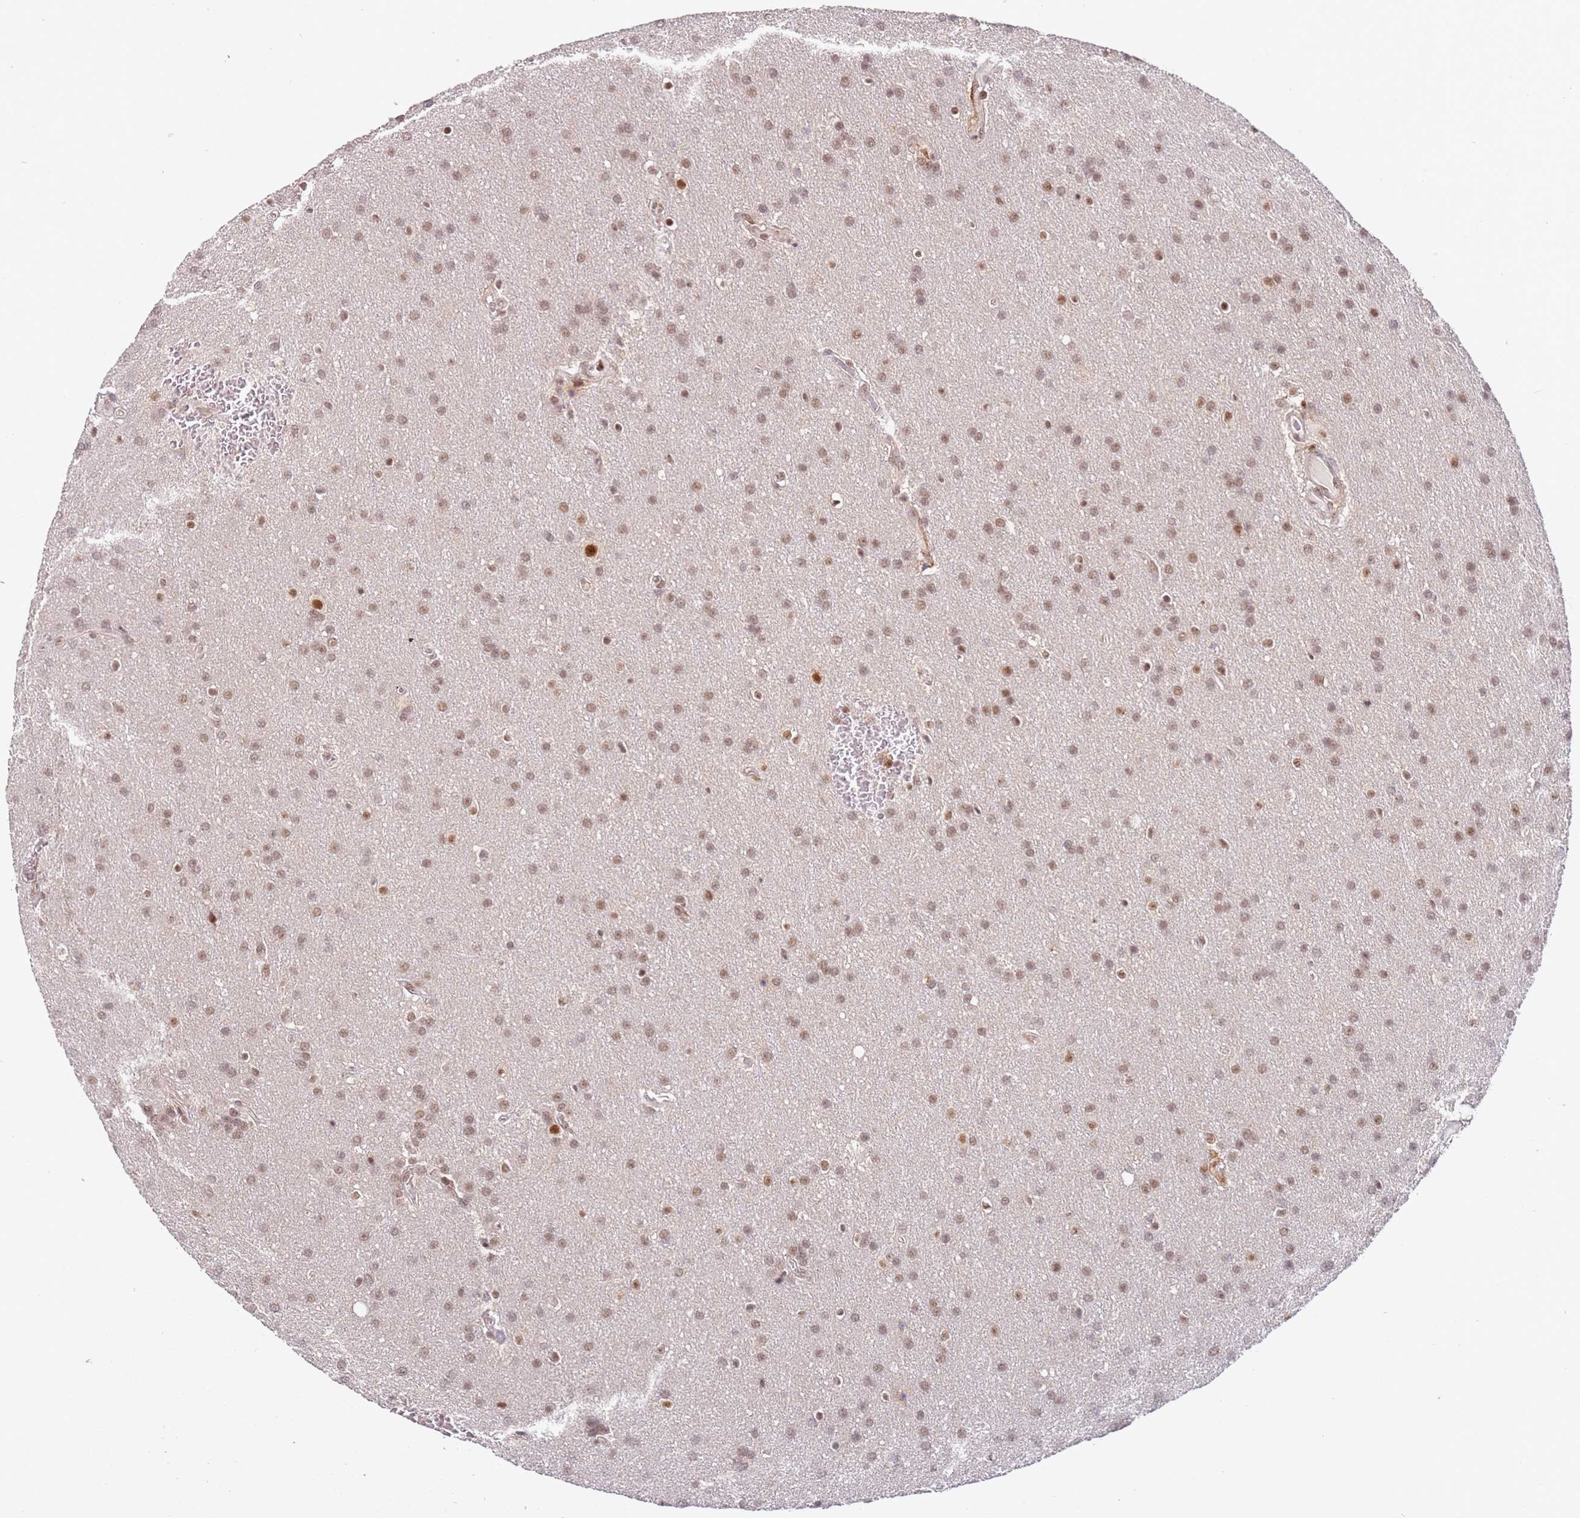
{"staining": {"intensity": "weak", "quantity": ">75%", "location": "nuclear"}, "tissue": "glioma", "cell_type": "Tumor cells", "image_type": "cancer", "snomed": [{"axis": "morphology", "description": "Glioma, malignant, Low grade"}, {"axis": "topography", "description": "Brain"}], "caption": "Malignant low-grade glioma was stained to show a protein in brown. There is low levels of weak nuclear positivity in about >75% of tumor cells.", "gene": "LGALSL", "patient": {"sex": "female", "age": 32}}